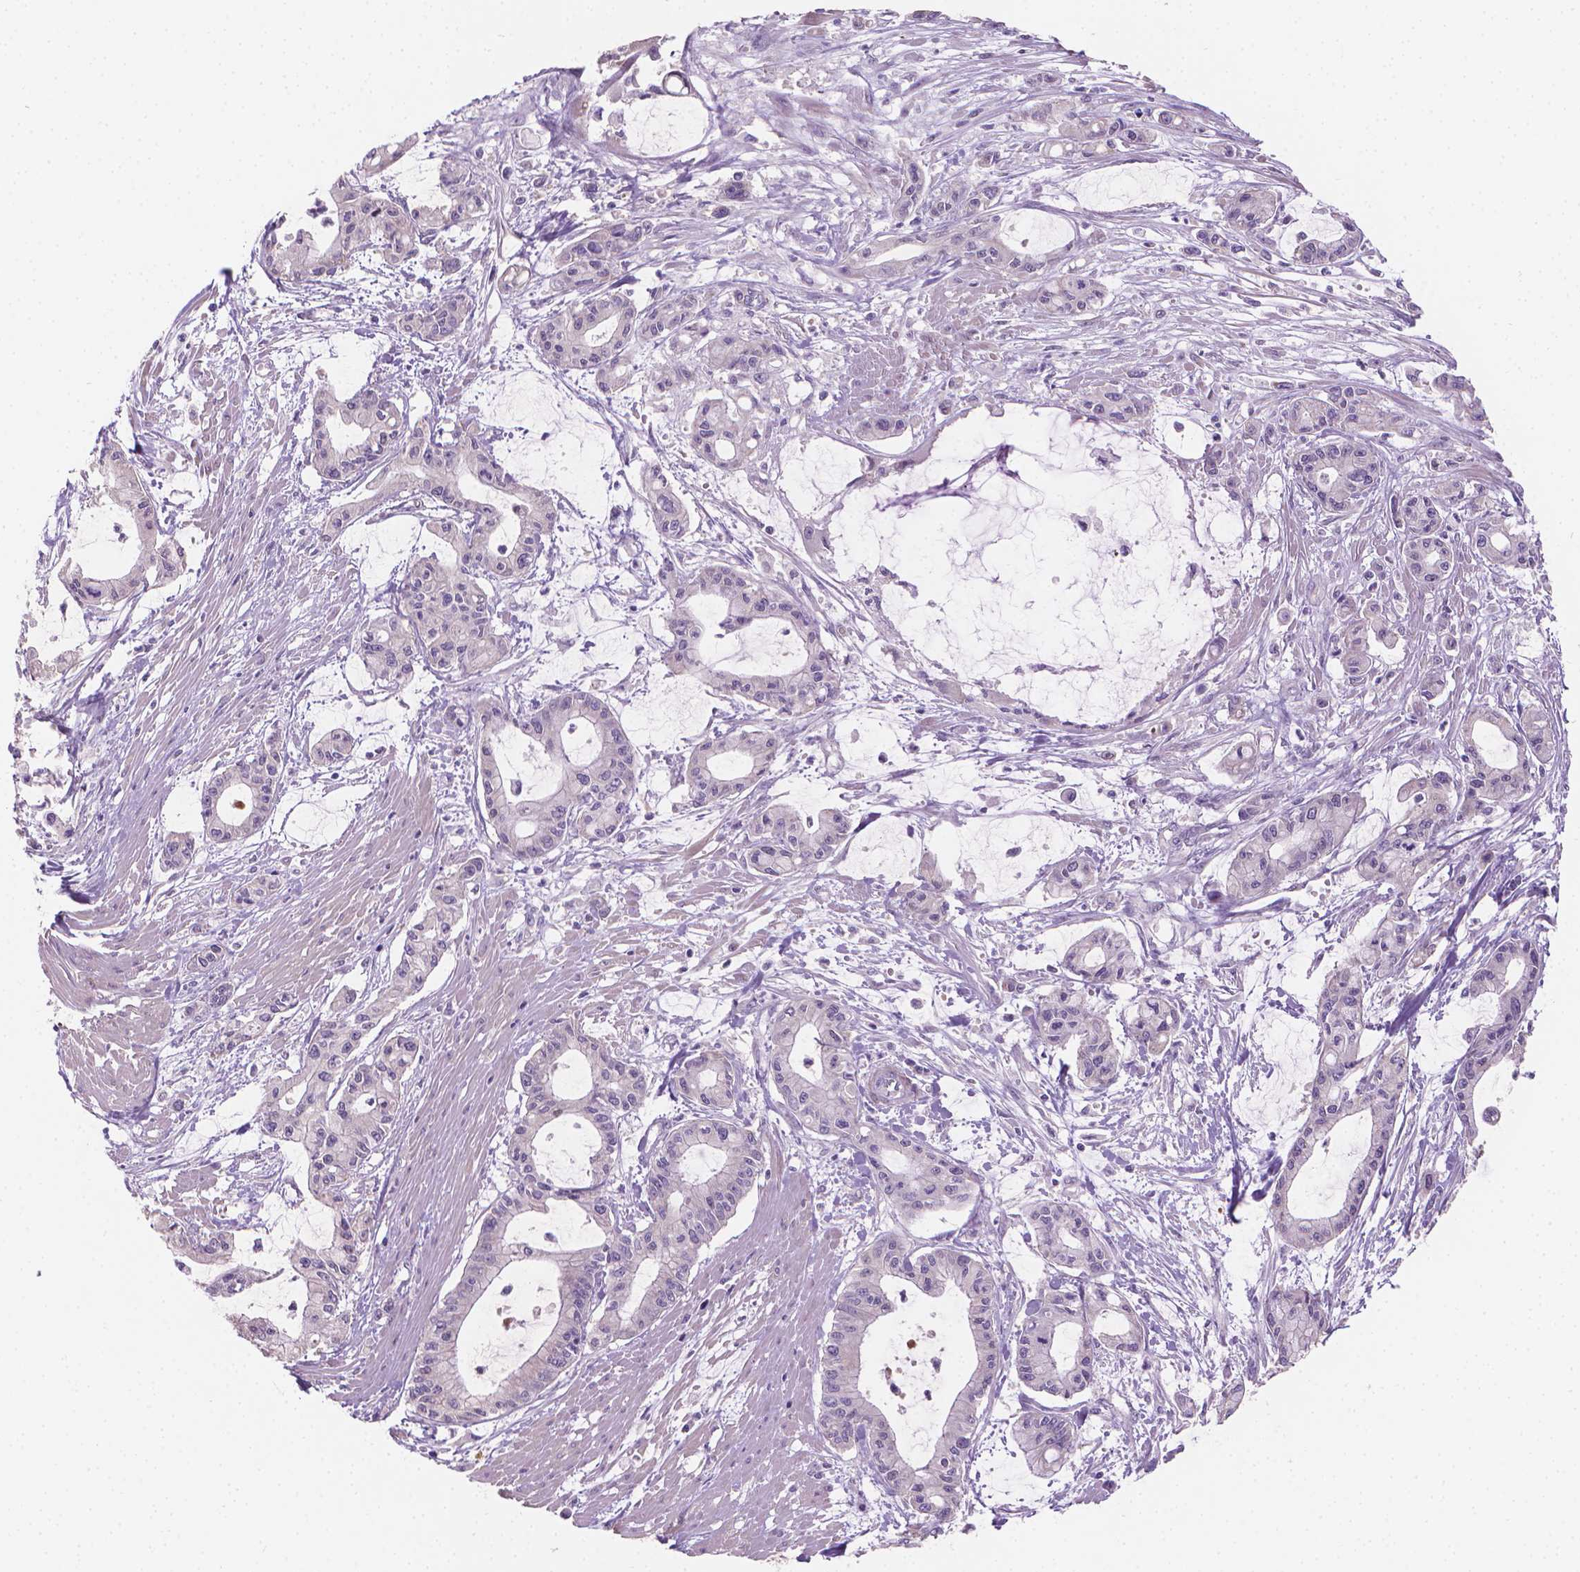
{"staining": {"intensity": "negative", "quantity": "none", "location": "none"}, "tissue": "pancreatic cancer", "cell_type": "Tumor cells", "image_type": "cancer", "snomed": [{"axis": "morphology", "description": "Adenocarcinoma, NOS"}, {"axis": "topography", "description": "Pancreas"}], "caption": "An immunohistochemistry (IHC) histopathology image of pancreatic cancer (adenocarcinoma) is shown. There is no staining in tumor cells of pancreatic cancer (adenocarcinoma).", "gene": "GSDMA", "patient": {"sex": "male", "age": 48}}